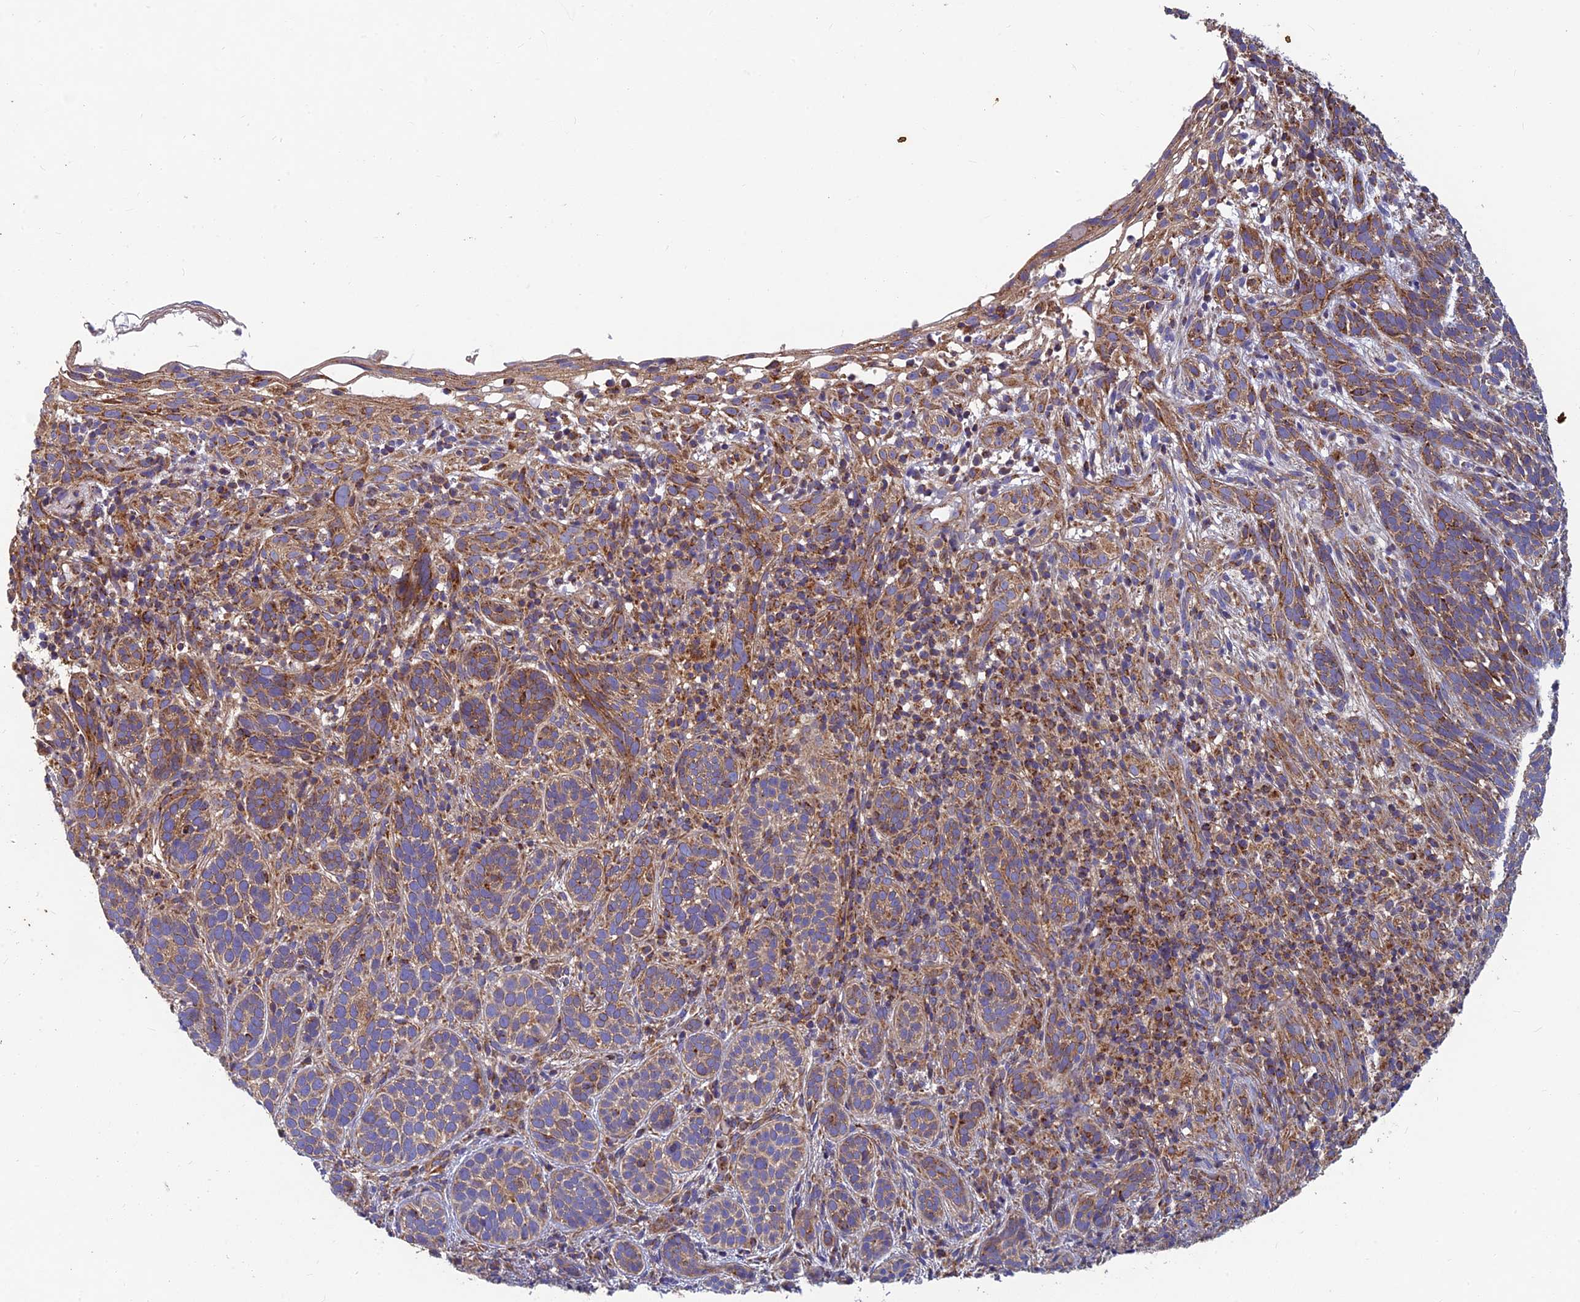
{"staining": {"intensity": "moderate", "quantity": ">75%", "location": "cytoplasmic/membranous"}, "tissue": "skin cancer", "cell_type": "Tumor cells", "image_type": "cancer", "snomed": [{"axis": "morphology", "description": "Basal cell carcinoma"}, {"axis": "topography", "description": "Skin"}], "caption": "Skin cancer tissue displays moderate cytoplasmic/membranous staining in about >75% of tumor cells (Stains: DAB (3,3'-diaminobenzidine) in brown, nuclei in blue, Microscopy: brightfield microscopy at high magnification).", "gene": "MRPS9", "patient": {"sex": "male", "age": 71}}